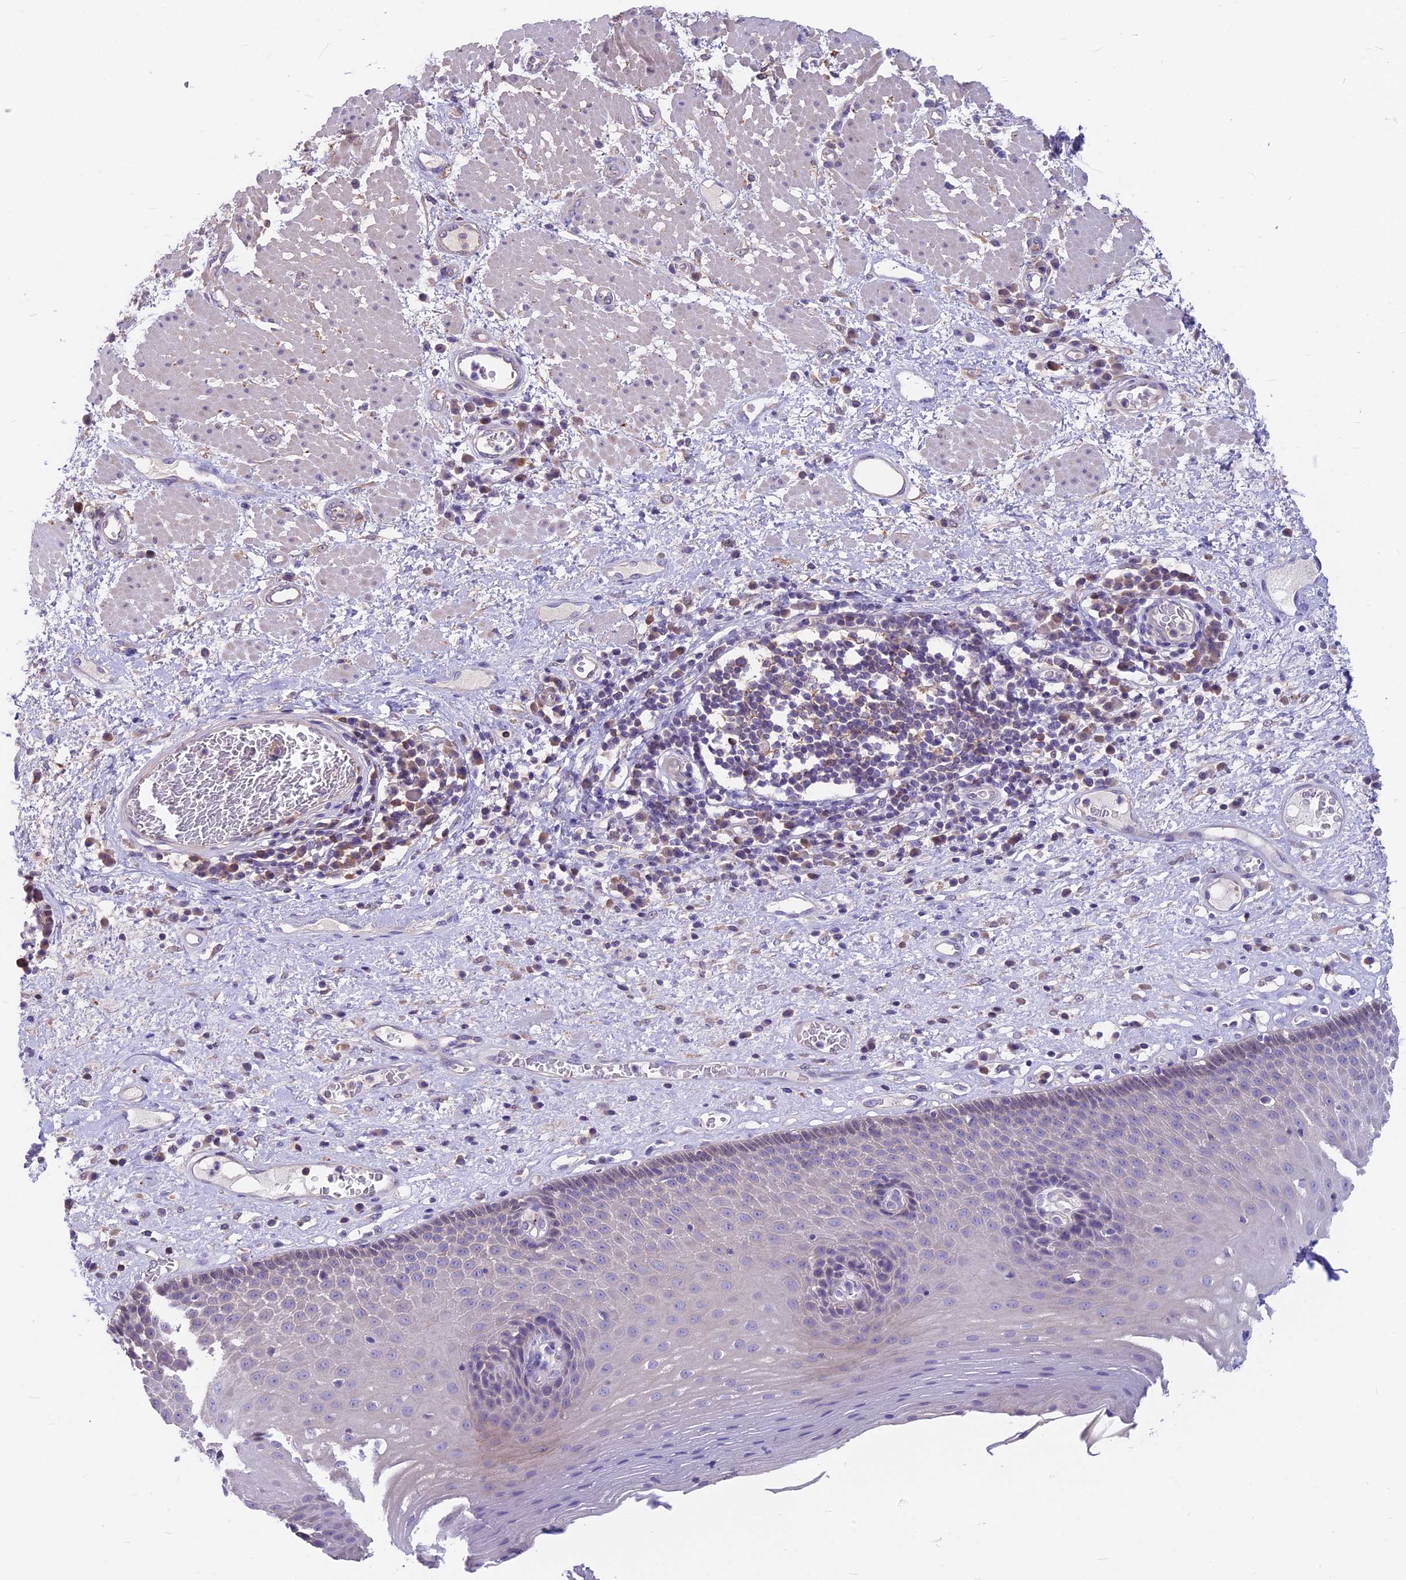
{"staining": {"intensity": "negative", "quantity": "none", "location": "none"}, "tissue": "esophagus", "cell_type": "Squamous epithelial cells", "image_type": "normal", "snomed": [{"axis": "morphology", "description": "Normal tissue, NOS"}, {"axis": "morphology", "description": "Adenocarcinoma, NOS"}, {"axis": "topography", "description": "Esophagus"}], "caption": "Immunohistochemical staining of normal human esophagus shows no significant staining in squamous epithelial cells. Brightfield microscopy of immunohistochemistry (IHC) stained with DAB (brown) and hematoxylin (blue), captured at high magnification.", "gene": "SNAP91", "patient": {"sex": "male", "age": 62}}